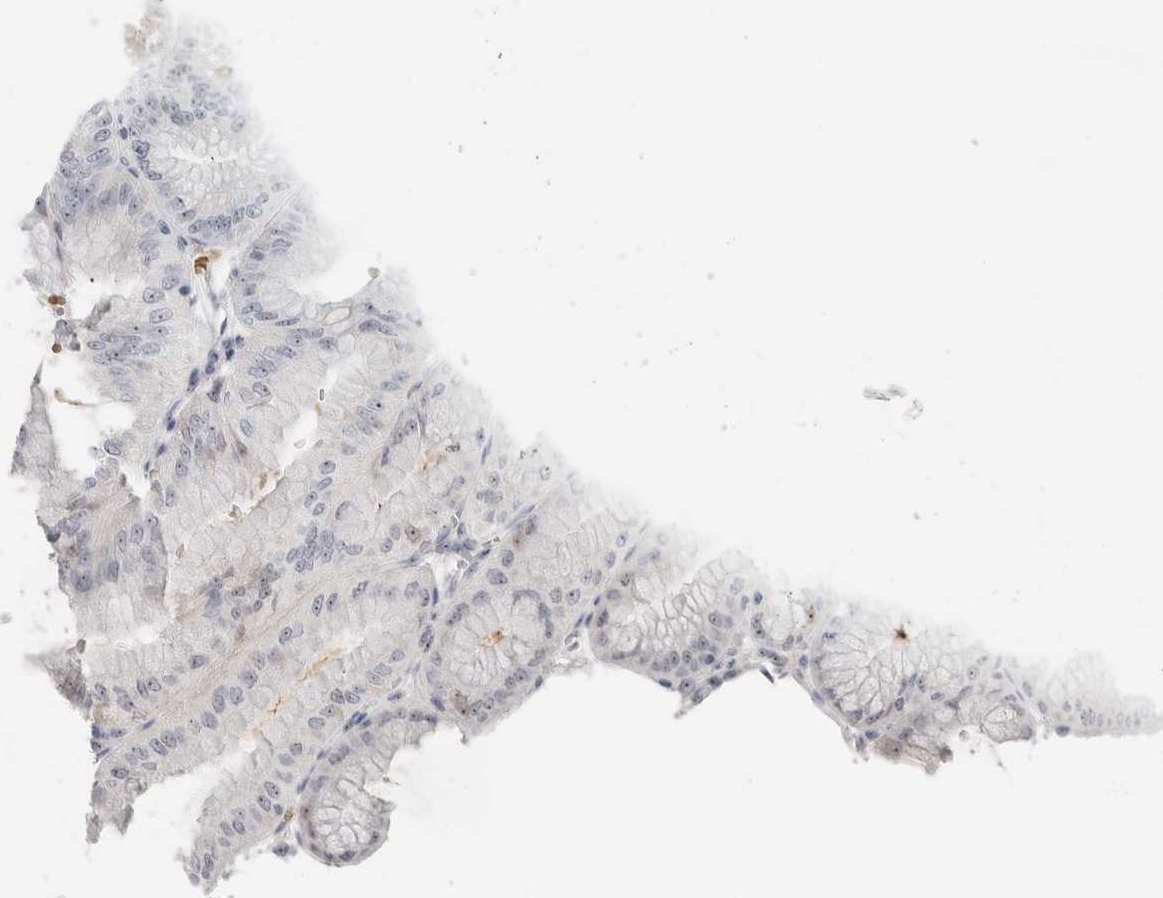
{"staining": {"intensity": "weak", "quantity": "<25%", "location": "cytoplasmic/membranous"}, "tissue": "stomach", "cell_type": "Glandular cells", "image_type": "normal", "snomed": [{"axis": "morphology", "description": "Normal tissue, NOS"}, {"axis": "topography", "description": "Stomach, lower"}], "caption": "IHC of unremarkable stomach exhibits no staining in glandular cells.", "gene": "FMR1NB", "patient": {"sex": "male", "age": 71}}